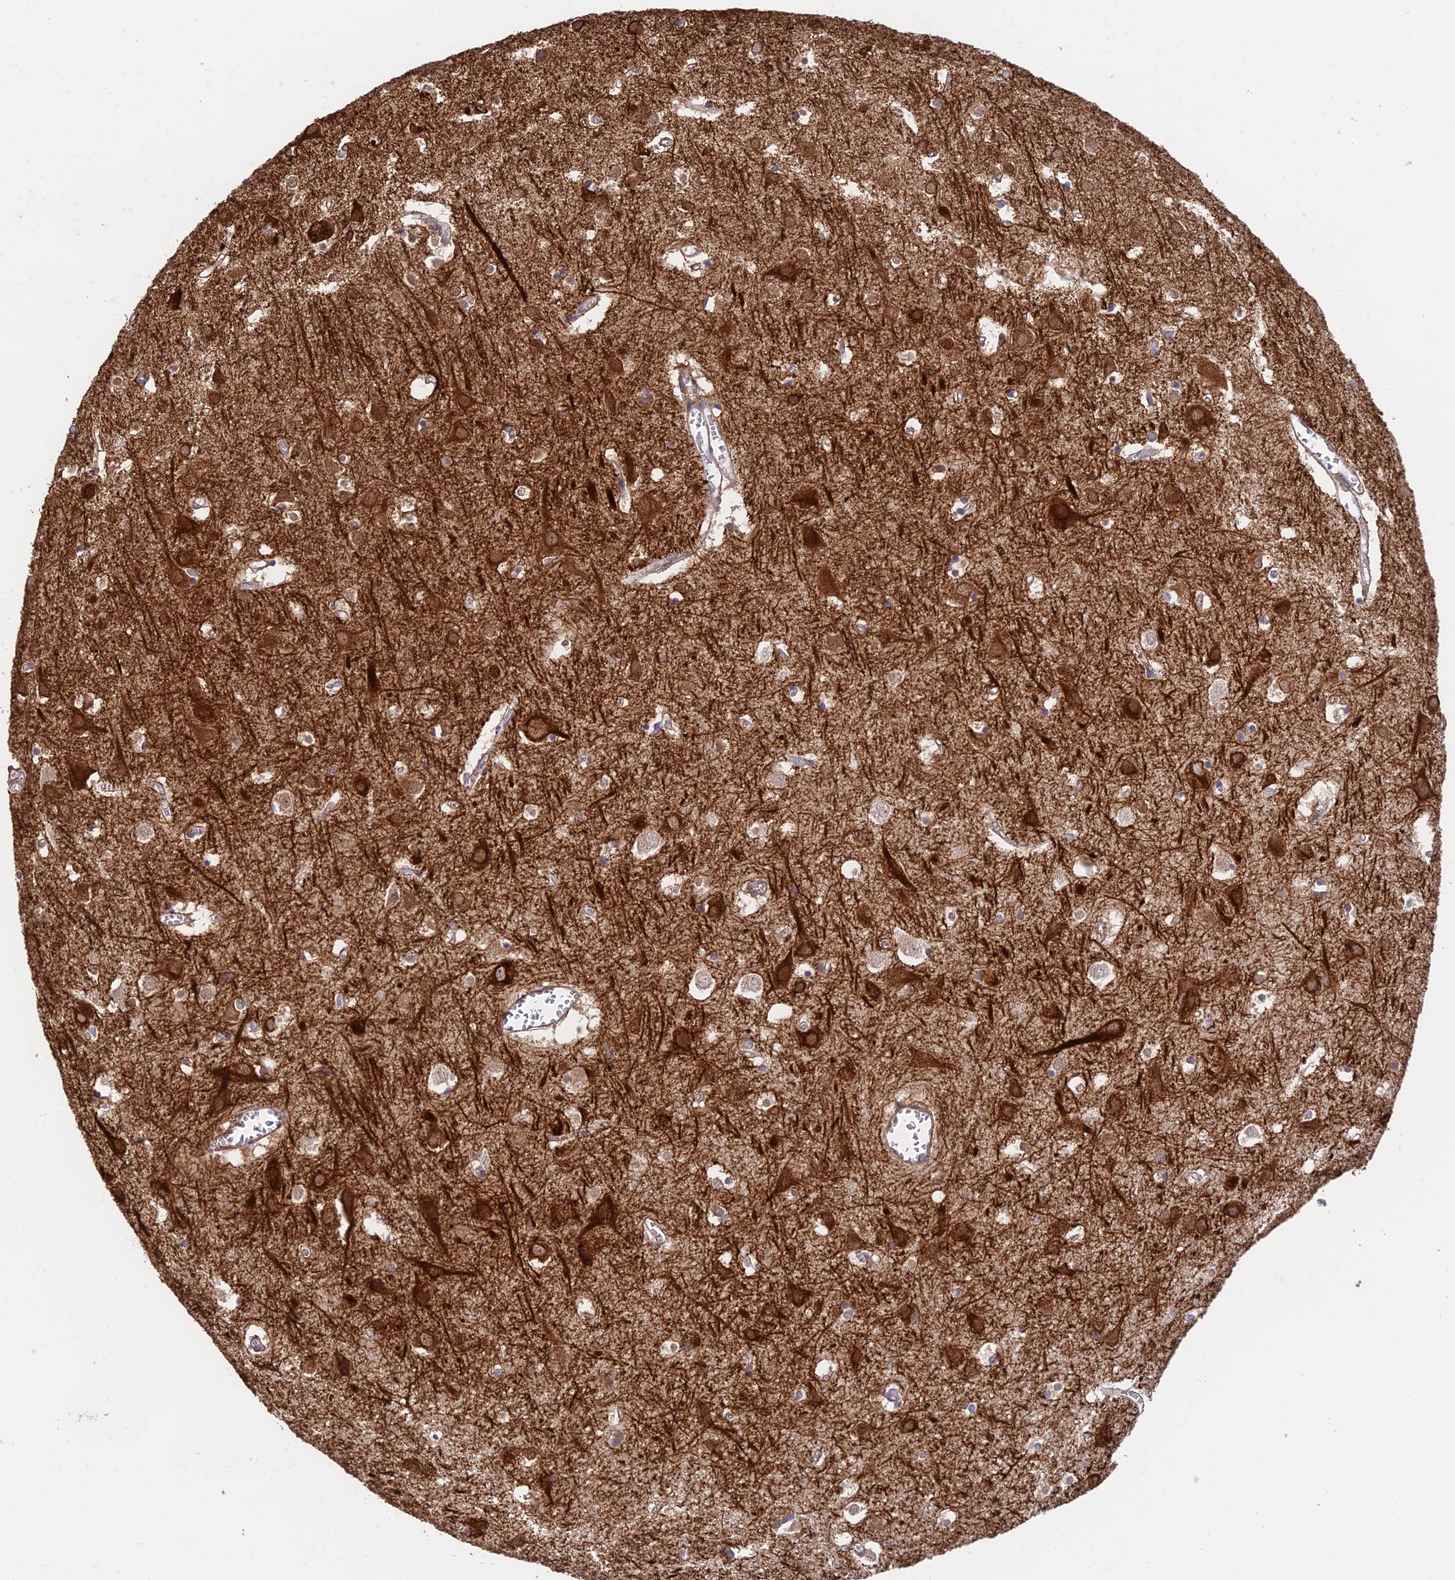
{"staining": {"intensity": "negative", "quantity": "none", "location": "none"}, "tissue": "cerebral cortex", "cell_type": "Endothelial cells", "image_type": "normal", "snomed": [{"axis": "morphology", "description": "Normal tissue, NOS"}, {"axis": "topography", "description": "Cerebral cortex"}], "caption": "Unremarkable cerebral cortex was stained to show a protein in brown. There is no significant expression in endothelial cells. Brightfield microscopy of immunohistochemistry (IHC) stained with DAB (brown) and hematoxylin (blue), captured at high magnification.", "gene": "MRPL17", "patient": {"sex": "male", "age": 54}}